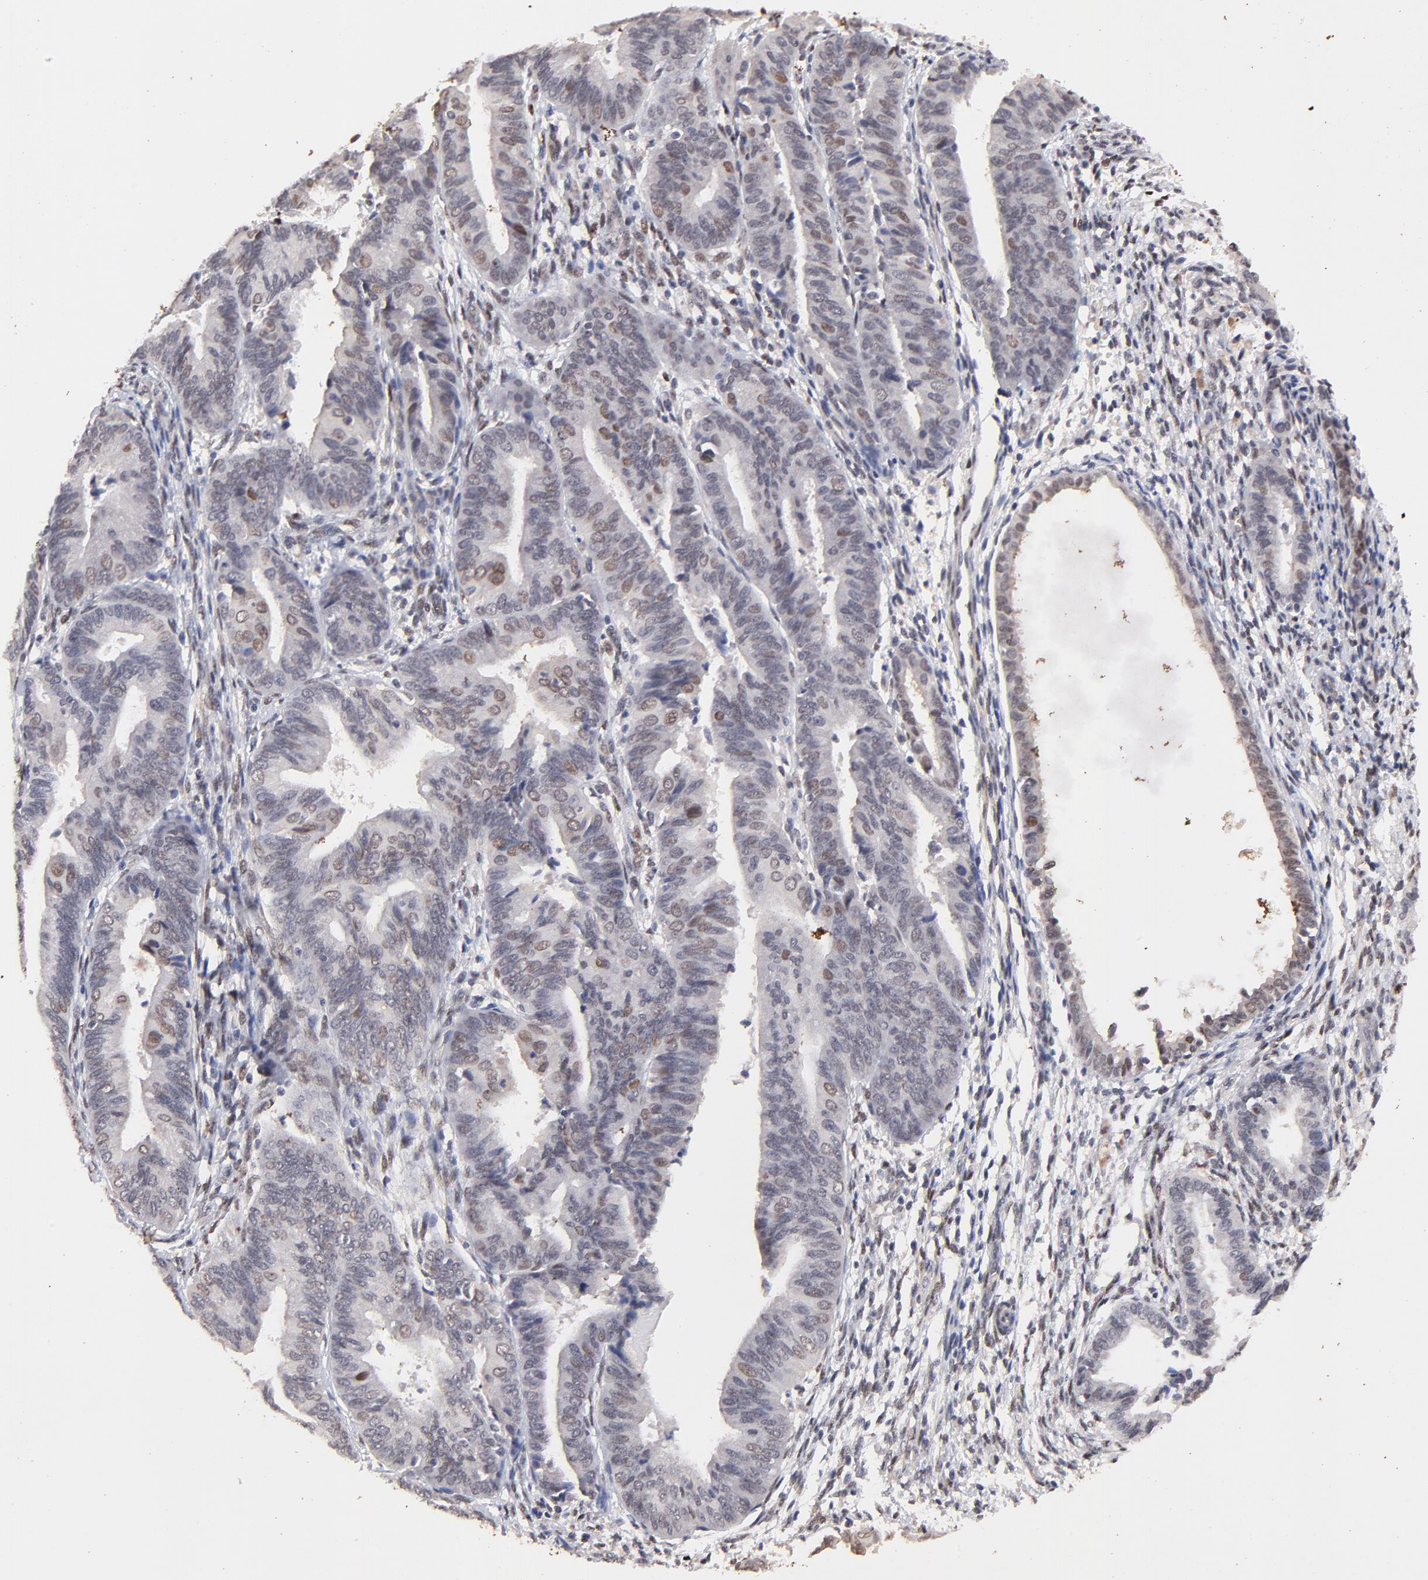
{"staining": {"intensity": "weak", "quantity": "25%-75%", "location": "cytoplasmic/membranous,nuclear"}, "tissue": "endometrial cancer", "cell_type": "Tumor cells", "image_type": "cancer", "snomed": [{"axis": "morphology", "description": "Adenocarcinoma, NOS"}, {"axis": "topography", "description": "Endometrium"}], "caption": "The histopathology image shows immunohistochemical staining of endometrial cancer (adenocarcinoma). There is weak cytoplasmic/membranous and nuclear positivity is present in approximately 25%-75% of tumor cells. The staining was performed using DAB, with brown indicating positive protein expression. Nuclei are stained blue with hematoxylin.", "gene": "ZFP92", "patient": {"sex": "female", "age": 63}}